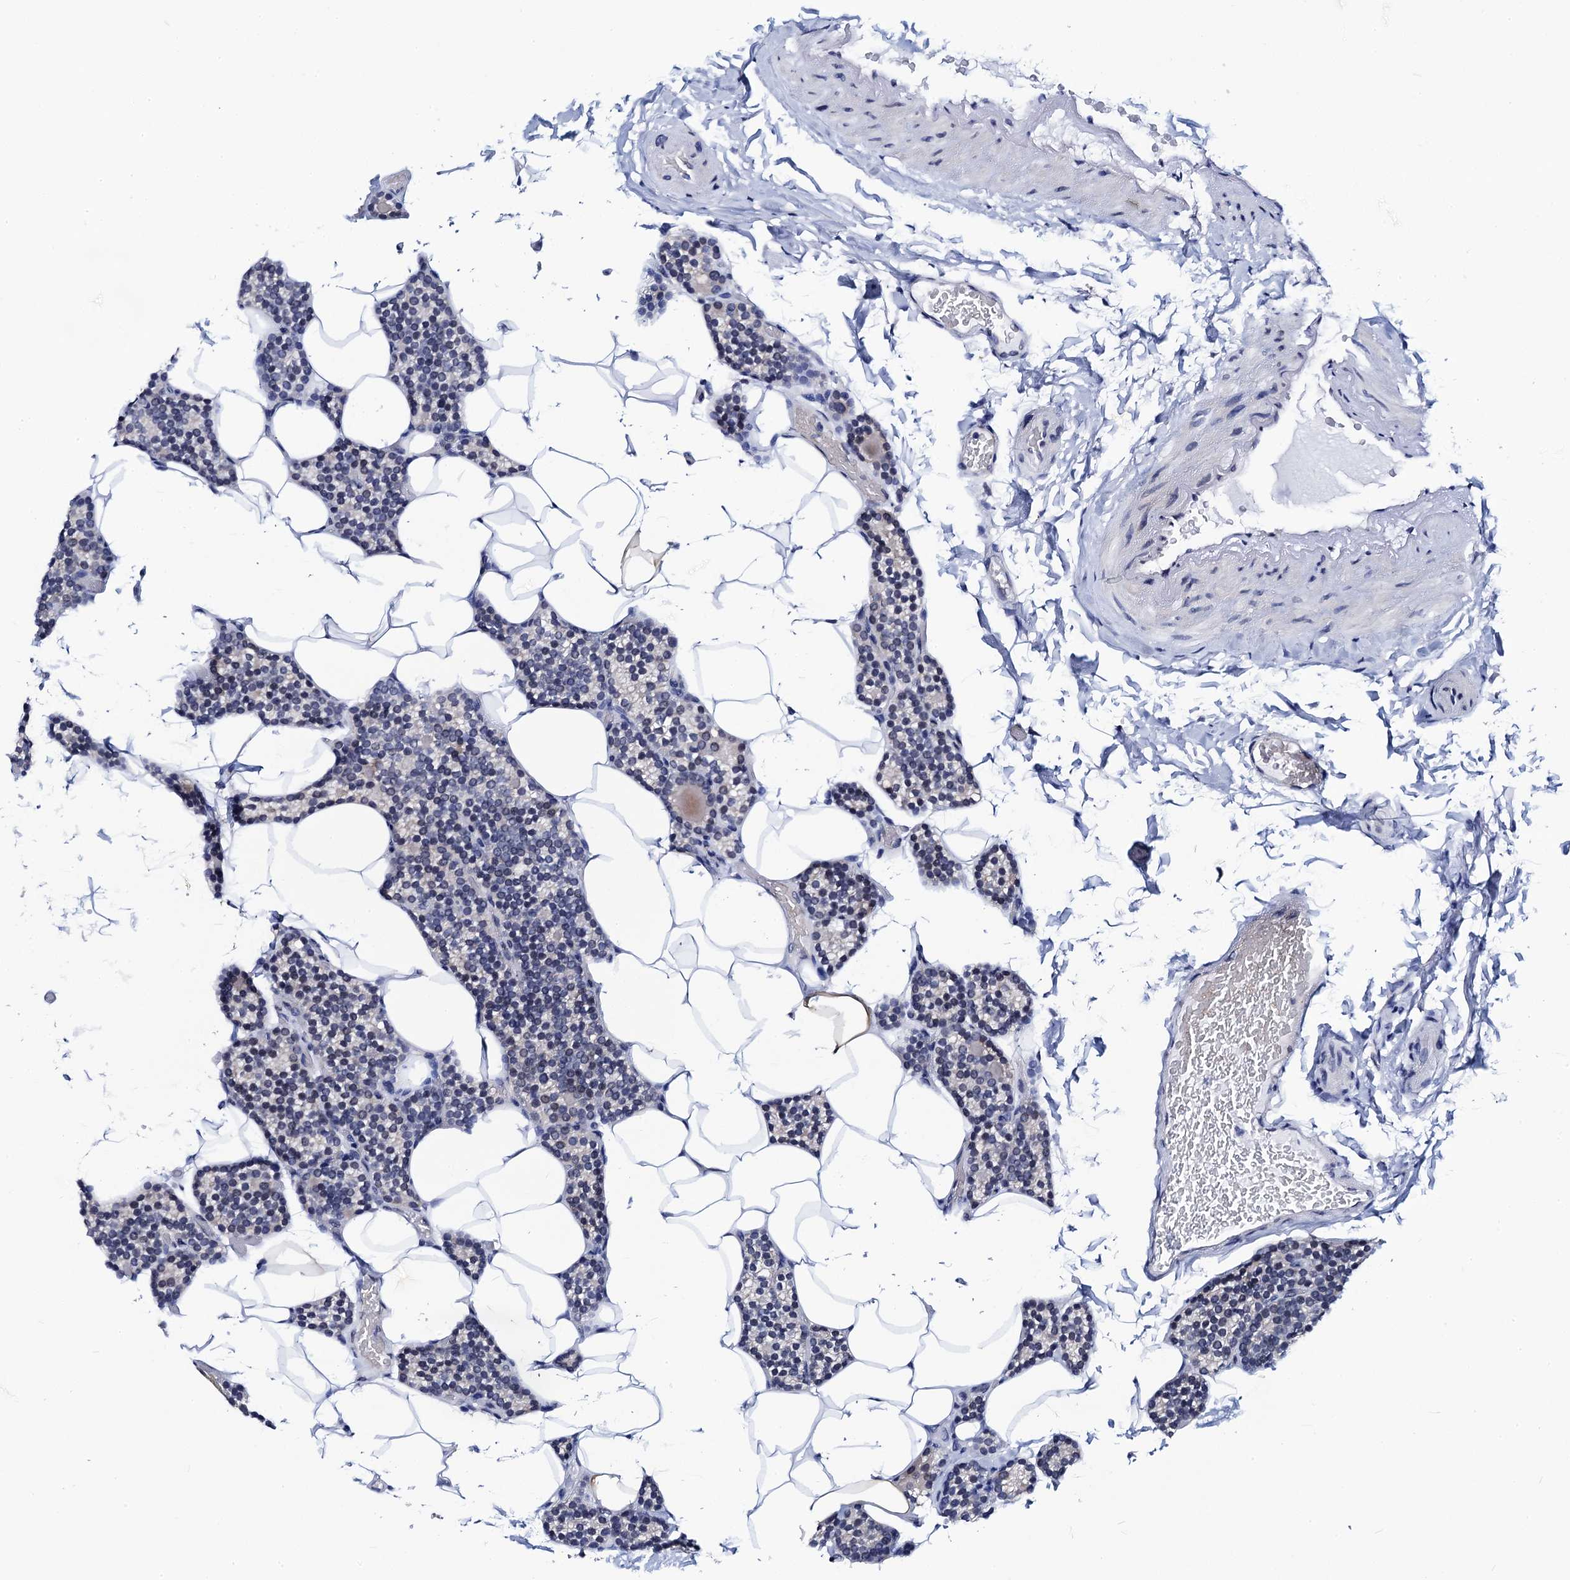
{"staining": {"intensity": "weak", "quantity": "<25%", "location": "nuclear"}, "tissue": "parathyroid gland", "cell_type": "Glandular cells", "image_type": "normal", "snomed": [{"axis": "morphology", "description": "Normal tissue, NOS"}, {"axis": "topography", "description": "Parathyroid gland"}], "caption": "The immunohistochemistry micrograph has no significant staining in glandular cells of parathyroid gland.", "gene": "C16orf87", "patient": {"sex": "male", "age": 52}}